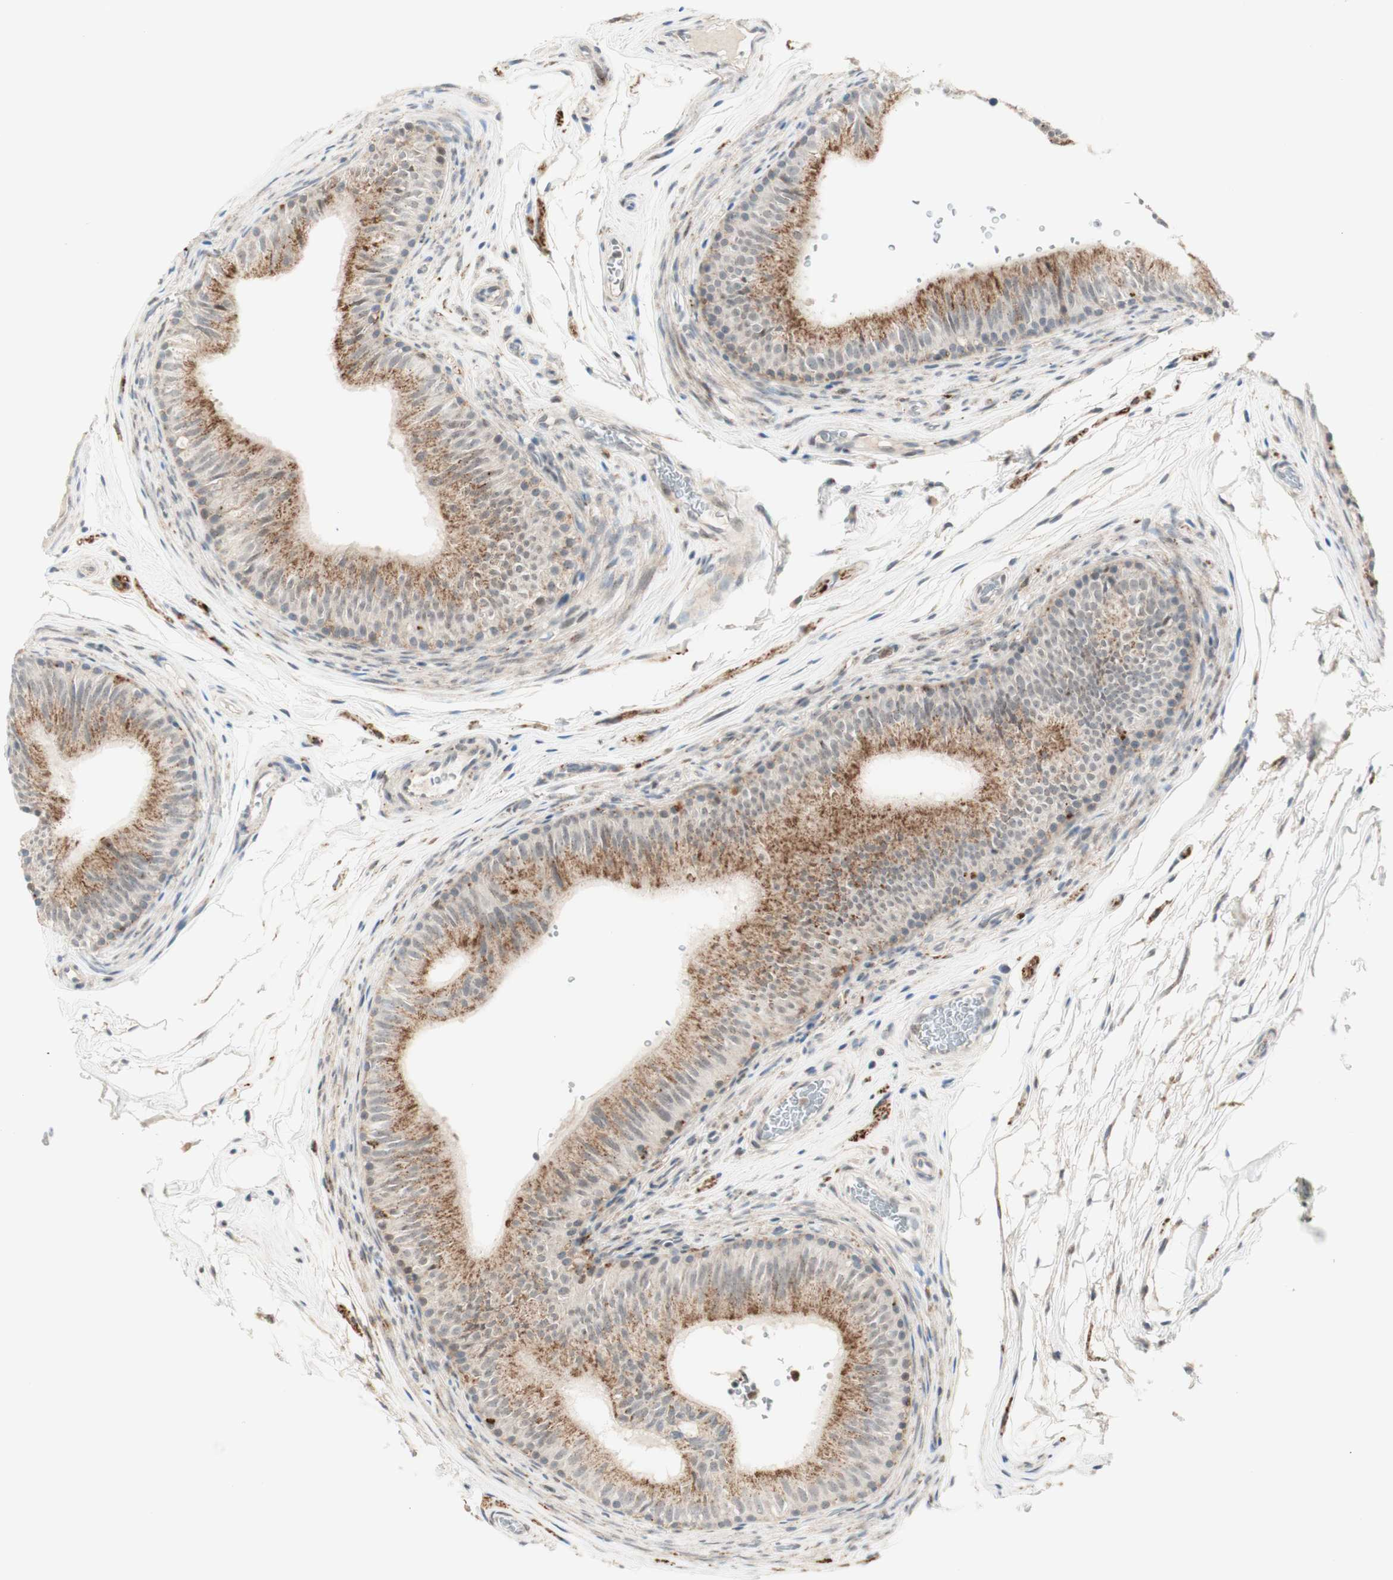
{"staining": {"intensity": "moderate", "quantity": "25%-75%", "location": "cytoplasmic/membranous"}, "tissue": "epididymis", "cell_type": "Glandular cells", "image_type": "normal", "snomed": [{"axis": "morphology", "description": "Normal tissue, NOS"}, {"axis": "topography", "description": "Epididymis"}], "caption": "Protein staining of normal epididymis reveals moderate cytoplasmic/membranous expression in about 25%-75% of glandular cells.", "gene": "GAPT", "patient": {"sex": "male", "age": 36}}